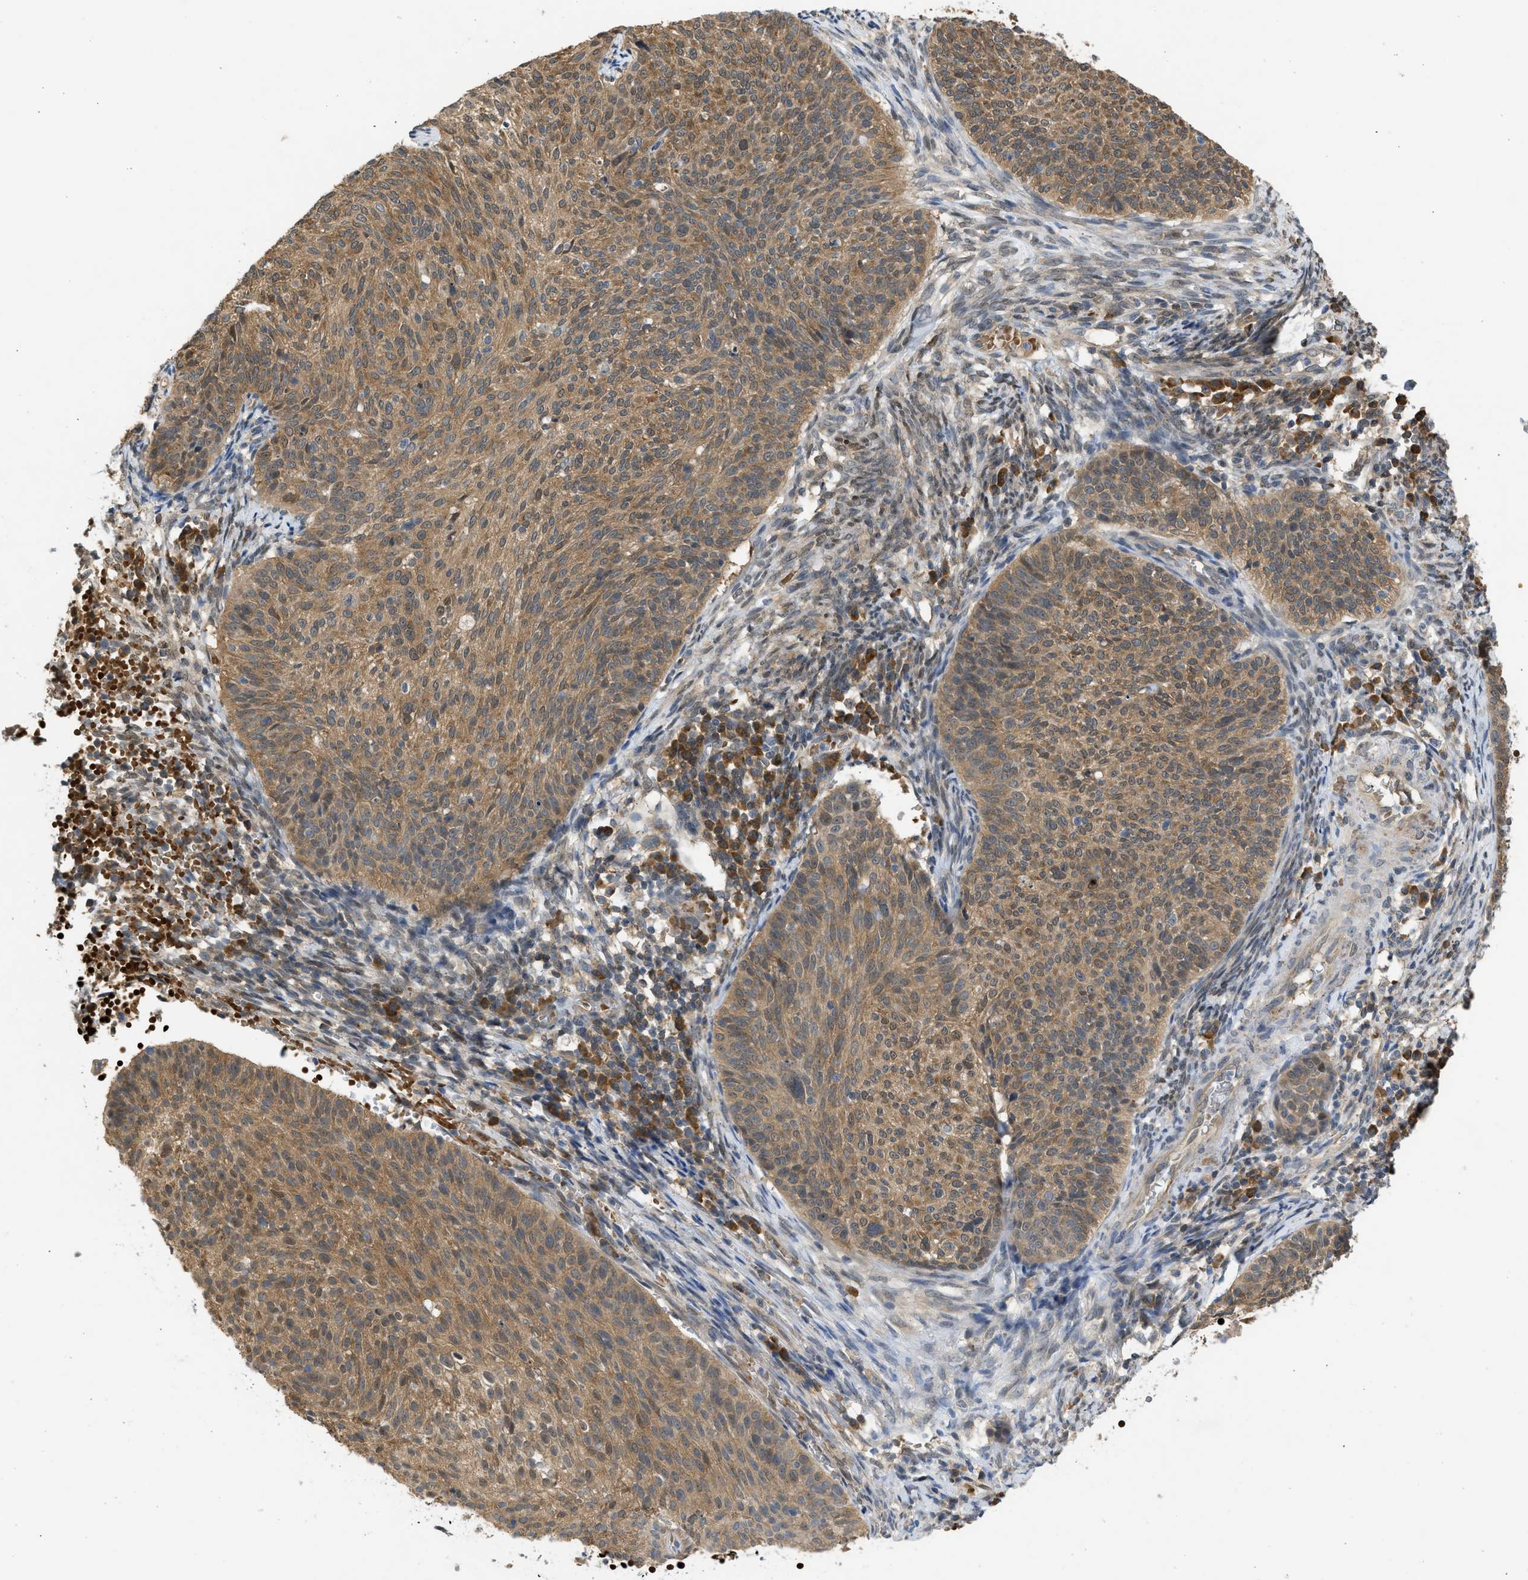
{"staining": {"intensity": "moderate", "quantity": ">75%", "location": "cytoplasmic/membranous"}, "tissue": "cervical cancer", "cell_type": "Tumor cells", "image_type": "cancer", "snomed": [{"axis": "morphology", "description": "Squamous cell carcinoma, NOS"}, {"axis": "topography", "description": "Cervix"}], "caption": "This histopathology image exhibits IHC staining of human squamous cell carcinoma (cervical), with medium moderate cytoplasmic/membranous expression in about >75% of tumor cells.", "gene": "MAPK7", "patient": {"sex": "female", "age": 70}}